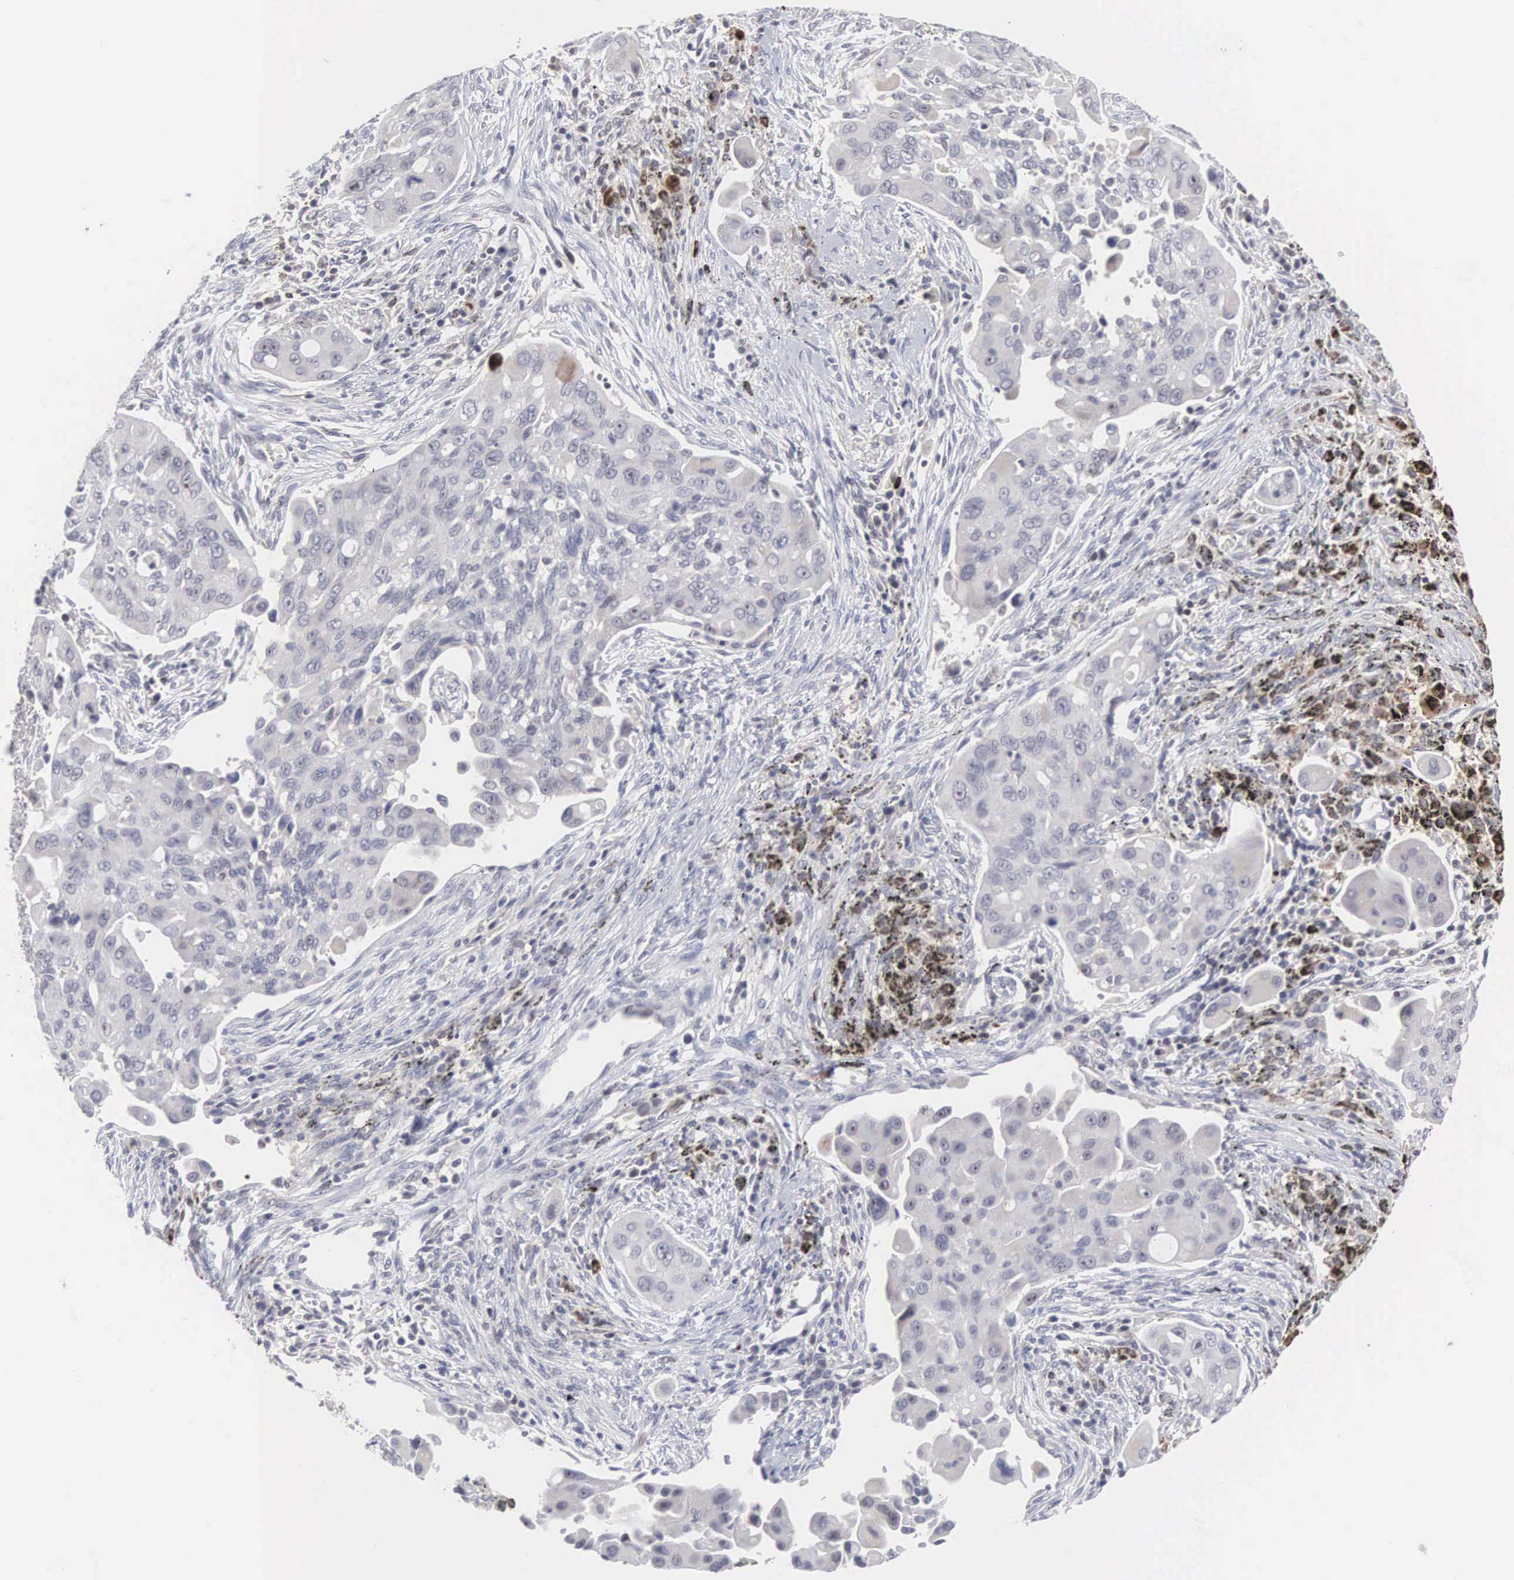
{"staining": {"intensity": "negative", "quantity": "none", "location": "none"}, "tissue": "lung cancer", "cell_type": "Tumor cells", "image_type": "cancer", "snomed": [{"axis": "morphology", "description": "Adenocarcinoma, NOS"}, {"axis": "topography", "description": "Lung"}], "caption": "High magnification brightfield microscopy of lung cancer stained with DAB (3,3'-diaminobenzidine) (brown) and counterstained with hematoxylin (blue): tumor cells show no significant staining.", "gene": "ACOT4", "patient": {"sex": "male", "age": 68}}